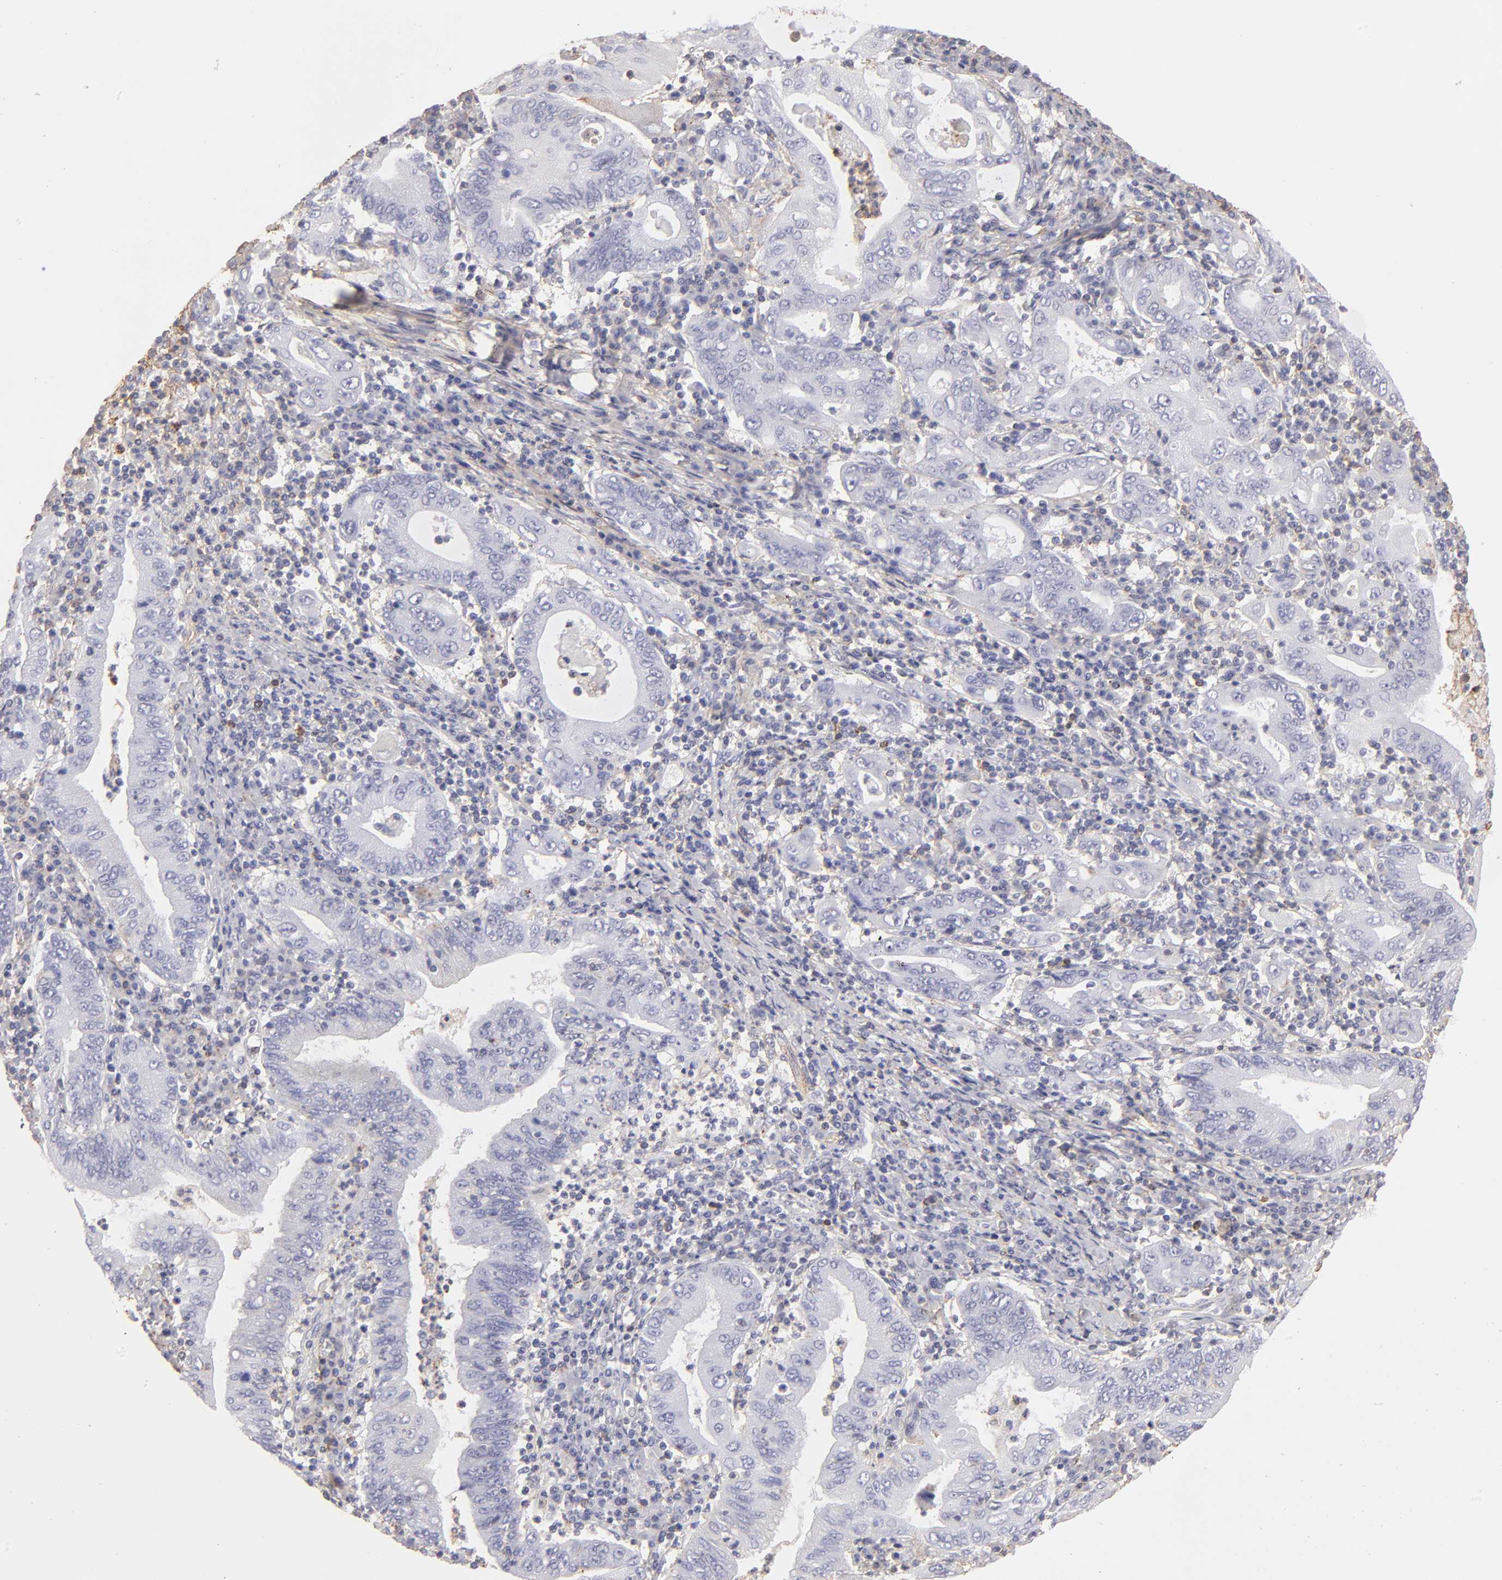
{"staining": {"intensity": "negative", "quantity": "none", "location": "none"}, "tissue": "stomach cancer", "cell_type": "Tumor cells", "image_type": "cancer", "snomed": [{"axis": "morphology", "description": "Normal tissue, NOS"}, {"axis": "morphology", "description": "Adenocarcinoma, NOS"}, {"axis": "topography", "description": "Esophagus"}, {"axis": "topography", "description": "Stomach, upper"}, {"axis": "topography", "description": "Peripheral nerve tissue"}], "caption": "Immunohistochemistry image of human stomach adenocarcinoma stained for a protein (brown), which demonstrates no positivity in tumor cells. (Immunohistochemistry, brightfield microscopy, high magnification).", "gene": "ABCB1", "patient": {"sex": "male", "age": 62}}